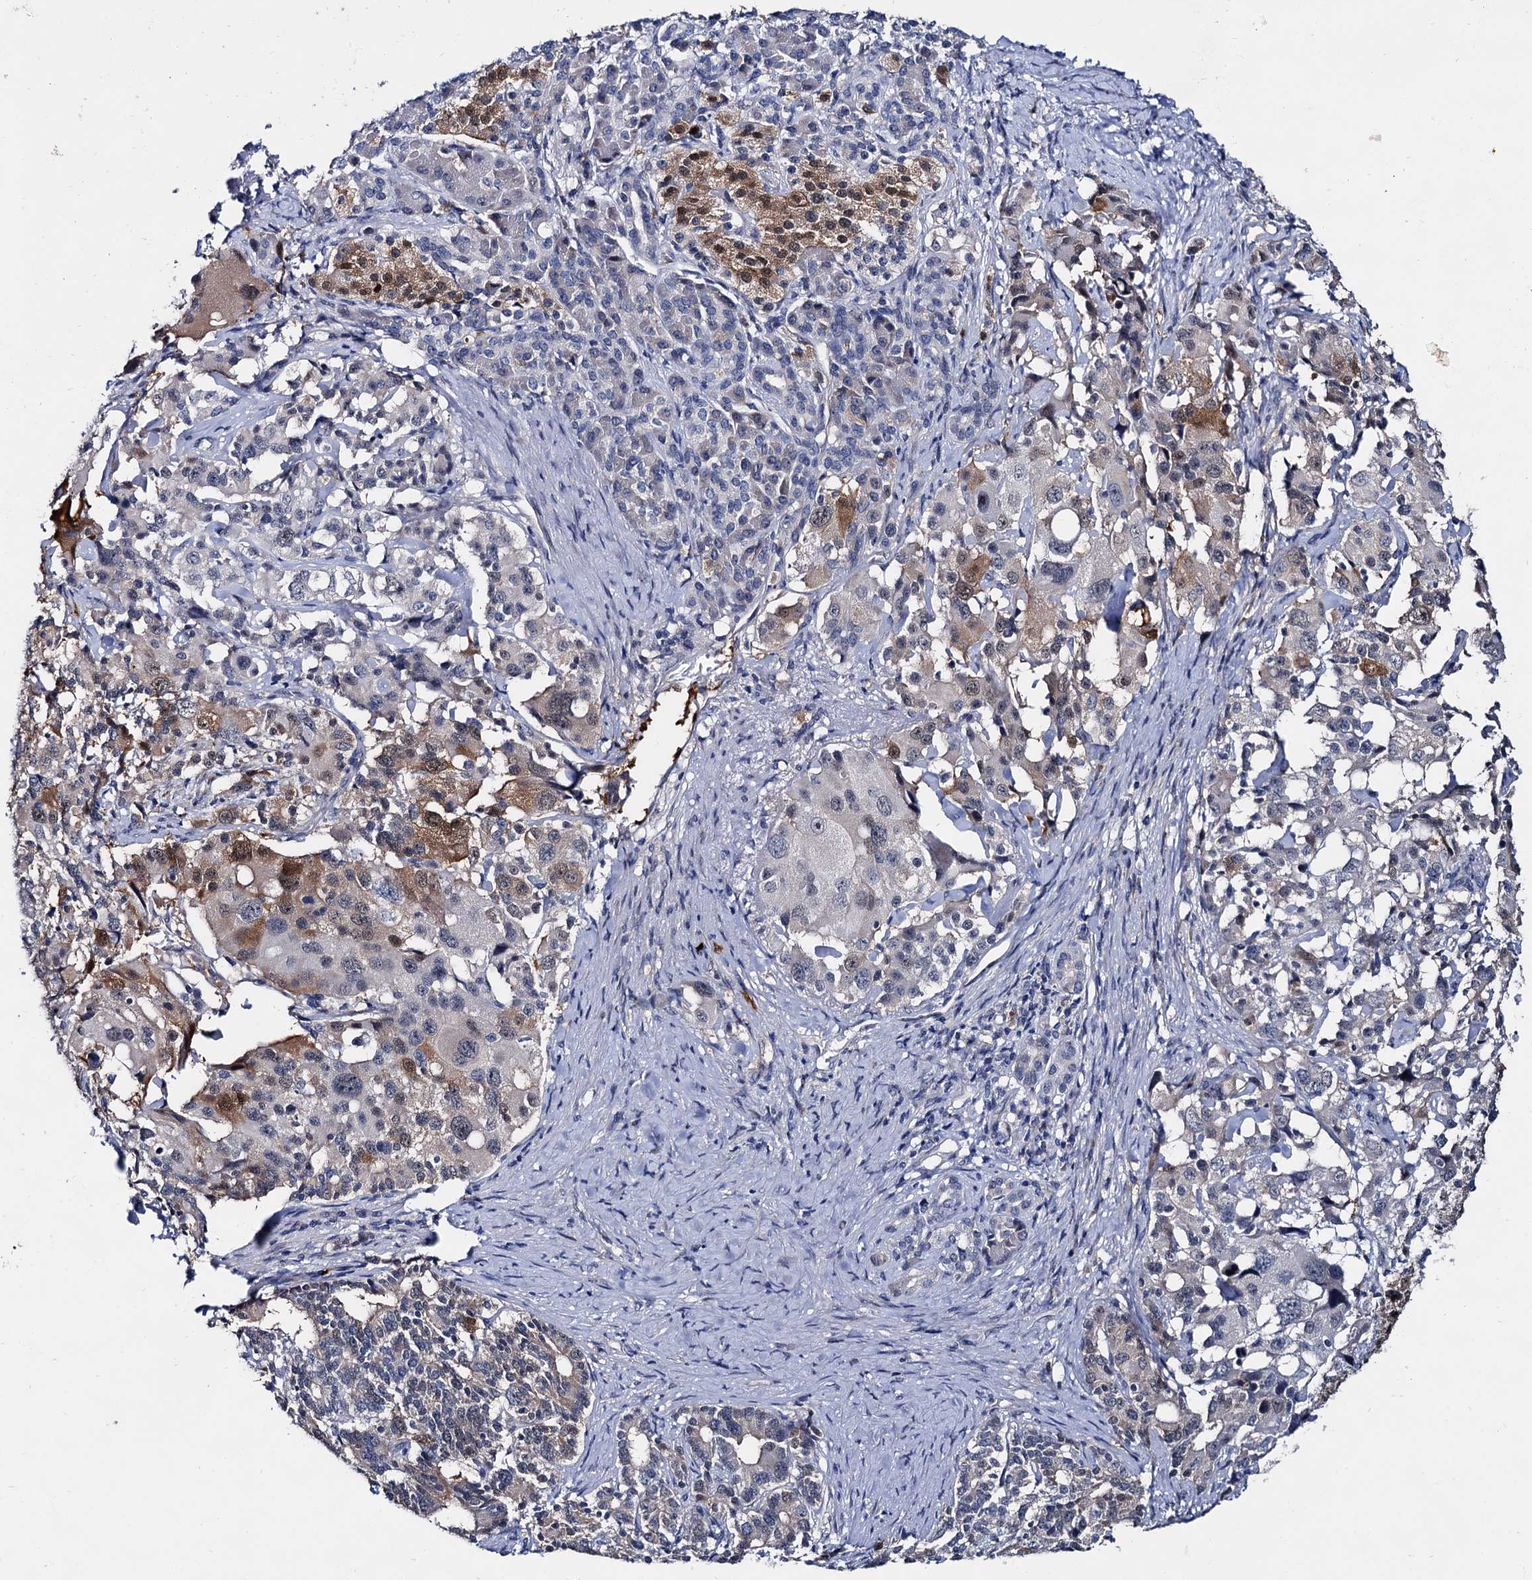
{"staining": {"intensity": "strong", "quantity": "25%-75%", "location": "cytoplasmic/membranous,nuclear"}, "tissue": "pancreatic cancer", "cell_type": "Tumor cells", "image_type": "cancer", "snomed": [{"axis": "morphology", "description": "Adenocarcinoma, NOS"}, {"axis": "topography", "description": "Pancreas"}], "caption": "Protein analysis of pancreatic cancer (adenocarcinoma) tissue reveals strong cytoplasmic/membranous and nuclear staining in about 25%-75% of tumor cells.", "gene": "CAPRIN2", "patient": {"sex": "female", "age": 74}}